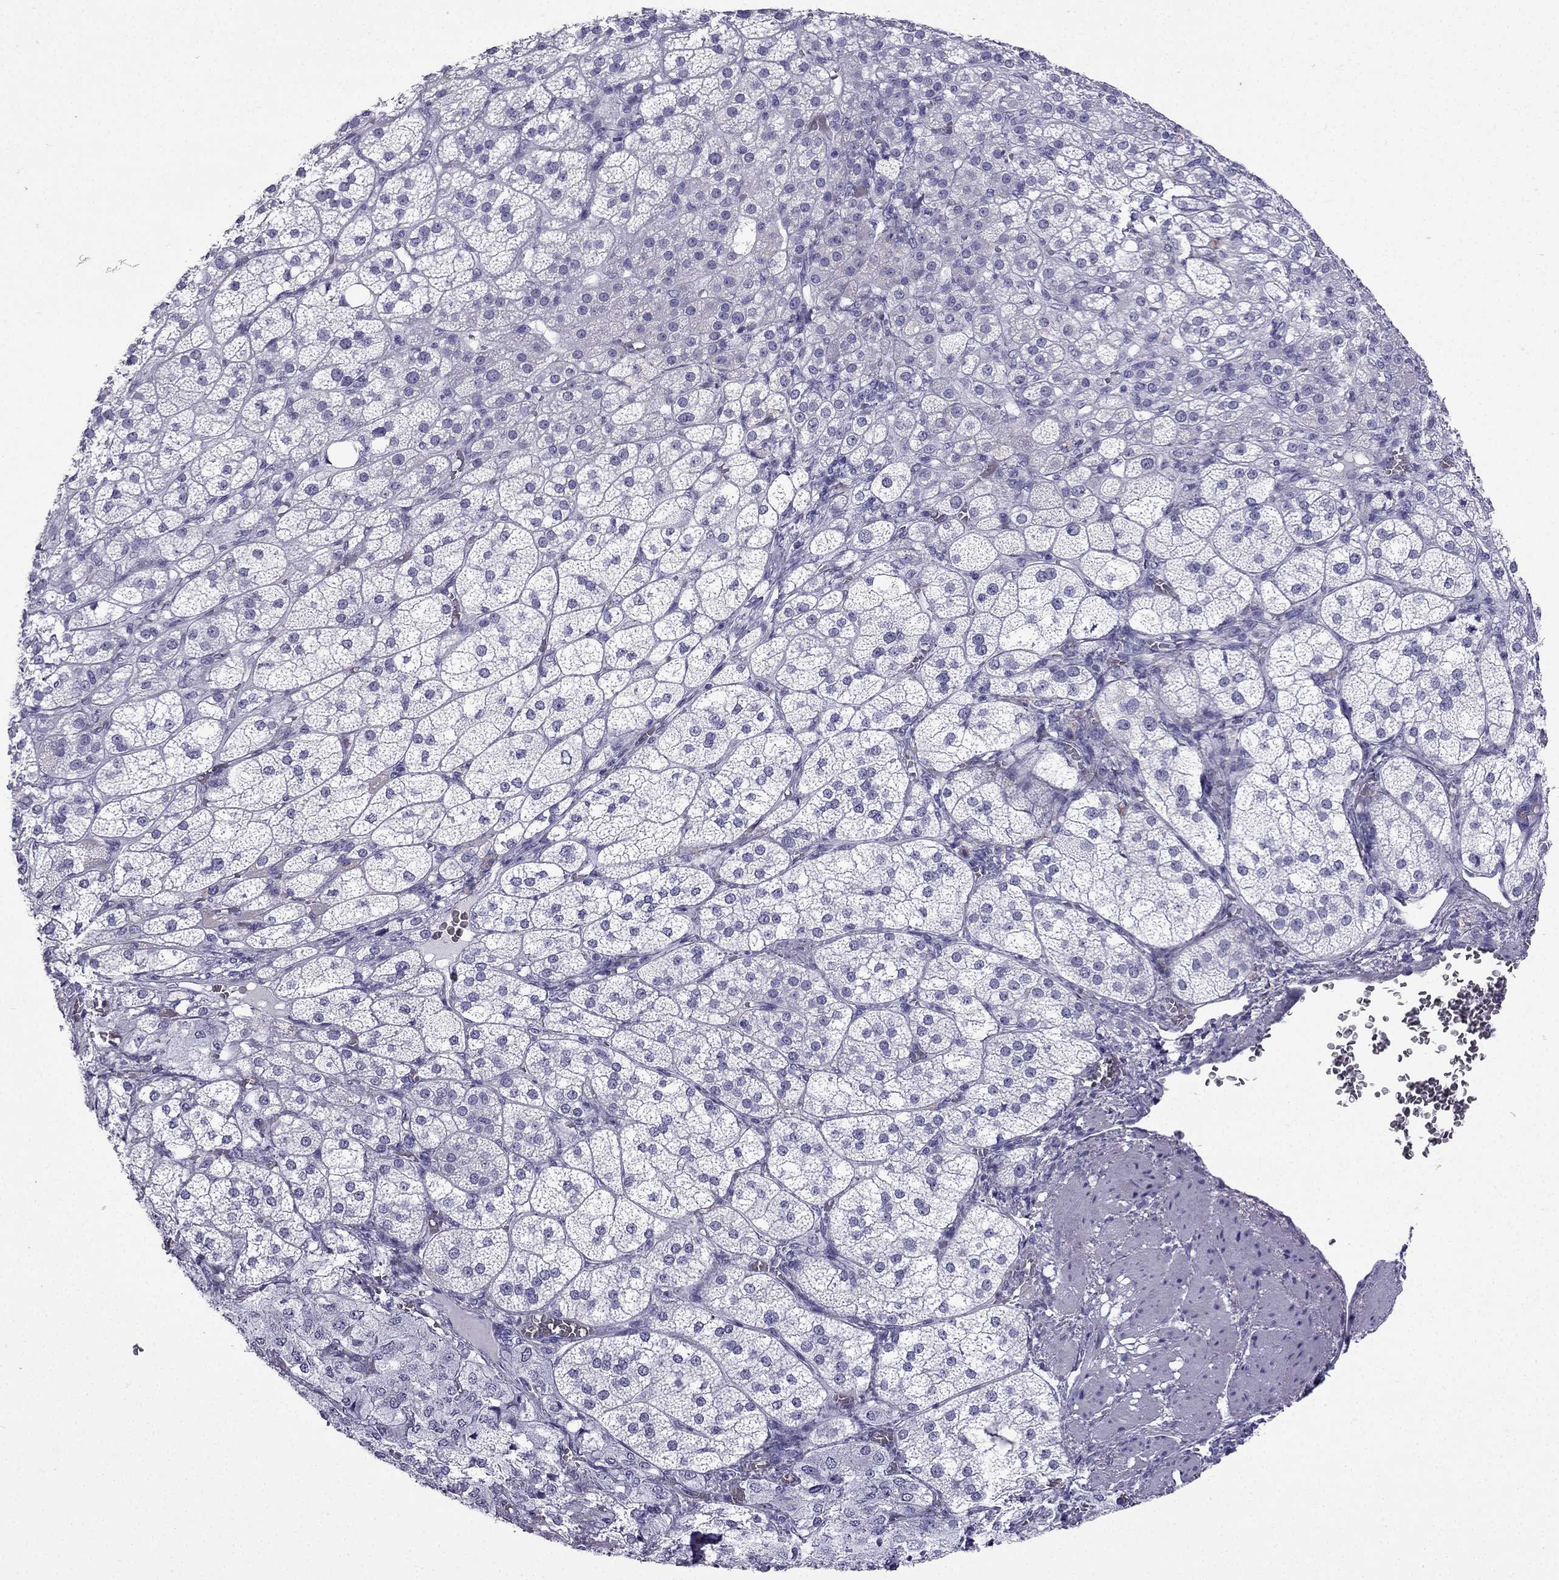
{"staining": {"intensity": "negative", "quantity": "none", "location": "none"}, "tissue": "adrenal gland", "cell_type": "Glandular cells", "image_type": "normal", "snomed": [{"axis": "morphology", "description": "Normal tissue, NOS"}, {"axis": "topography", "description": "Adrenal gland"}], "caption": "IHC of normal adrenal gland reveals no positivity in glandular cells. (DAB (3,3'-diaminobenzidine) IHC, high magnification).", "gene": "GJA8", "patient": {"sex": "female", "age": 60}}